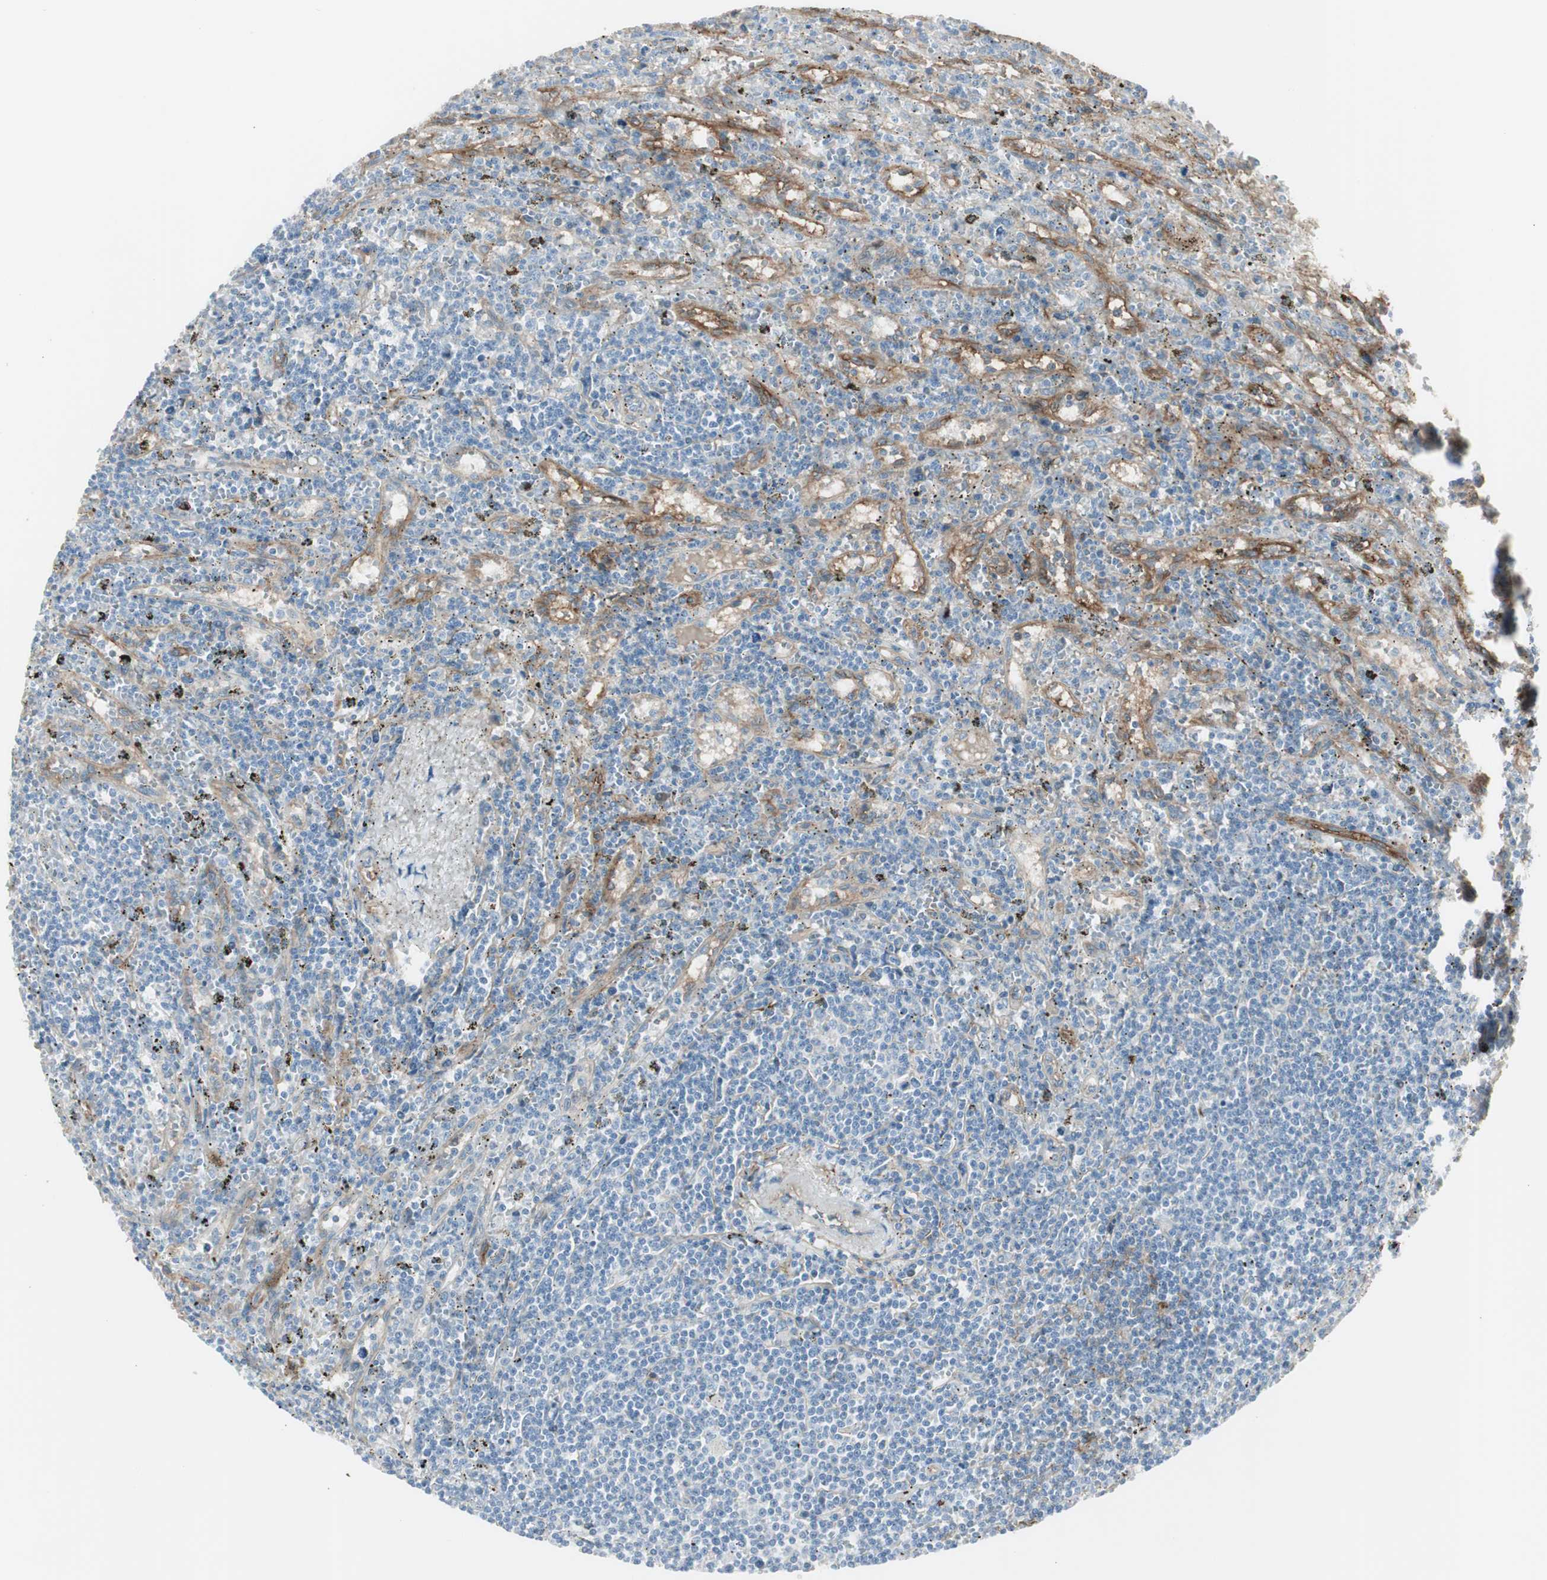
{"staining": {"intensity": "negative", "quantity": "none", "location": "none"}, "tissue": "lymphoma", "cell_type": "Tumor cells", "image_type": "cancer", "snomed": [{"axis": "morphology", "description": "Malignant lymphoma, non-Hodgkin's type, Low grade"}, {"axis": "topography", "description": "Spleen"}], "caption": "IHC of human lymphoma displays no expression in tumor cells. The staining was performed using DAB (3,3'-diaminobenzidine) to visualize the protein expression in brown, while the nuclei were stained in blue with hematoxylin (Magnification: 20x).", "gene": "CACNA2D1", "patient": {"sex": "male", "age": 76}}